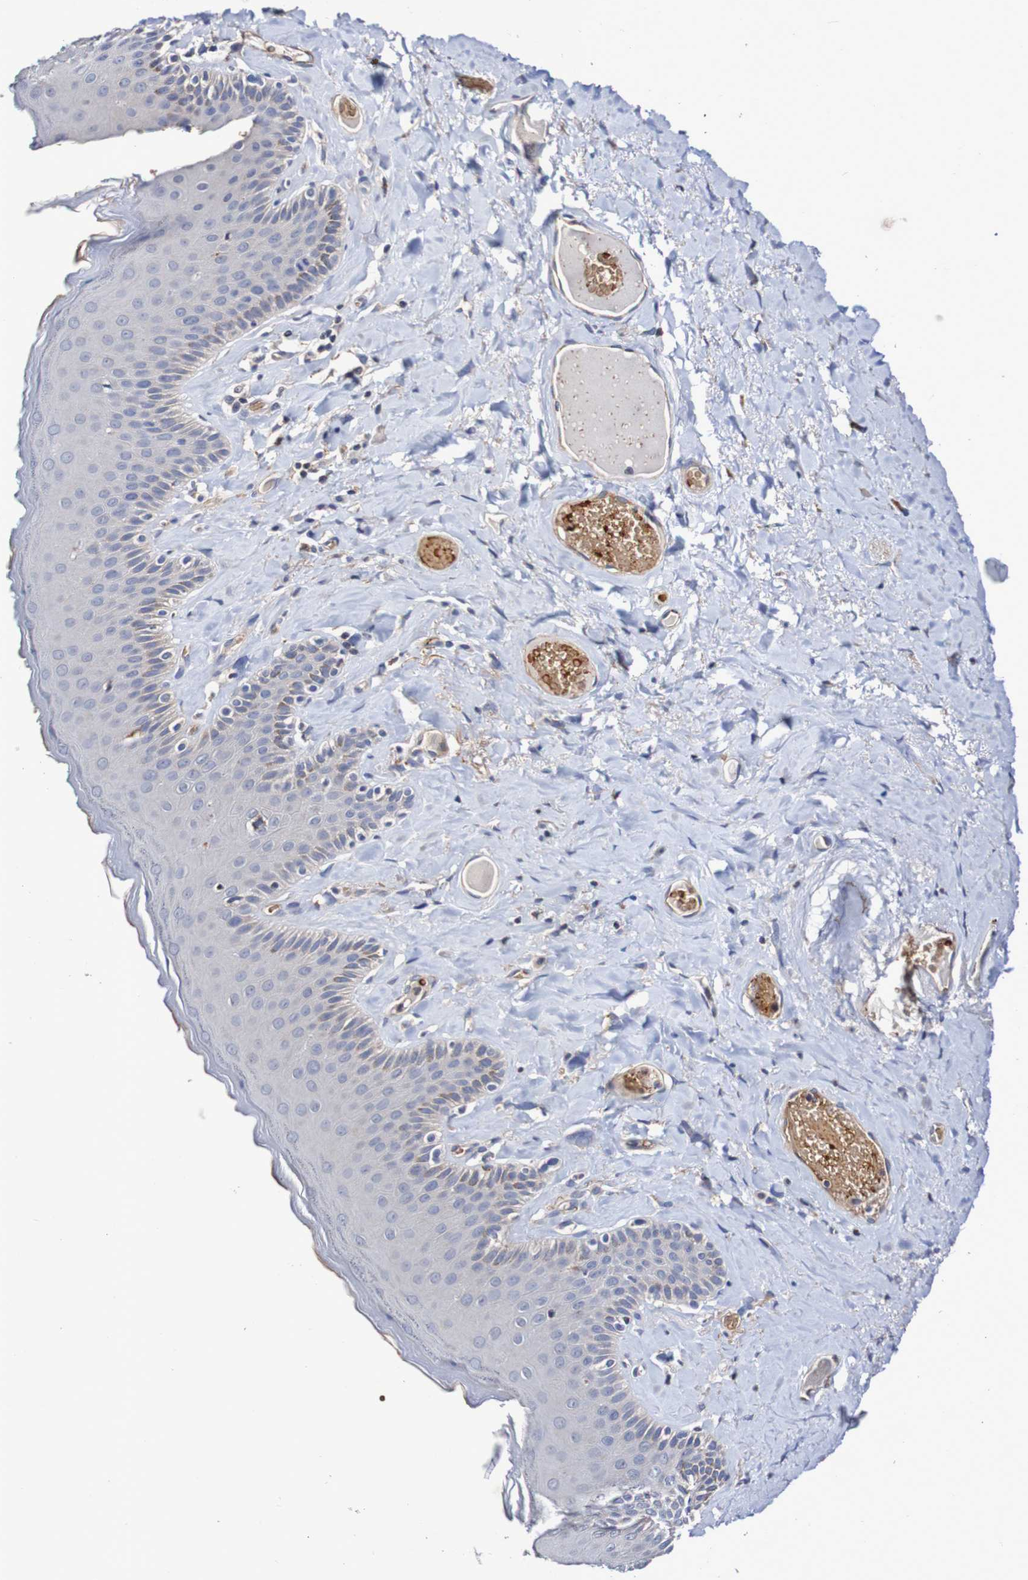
{"staining": {"intensity": "negative", "quantity": "none", "location": "none"}, "tissue": "skin", "cell_type": "Epidermal cells", "image_type": "normal", "snomed": [{"axis": "morphology", "description": "Normal tissue, NOS"}, {"axis": "topography", "description": "Anal"}], "caption": "Immunohistochemistry (IHC) of benign skin exhibits no expression in epidermal cells. (DAB IHC, high magnification).", "gene": "WNT4", "patient": {"sex": "male", "age": 69}}